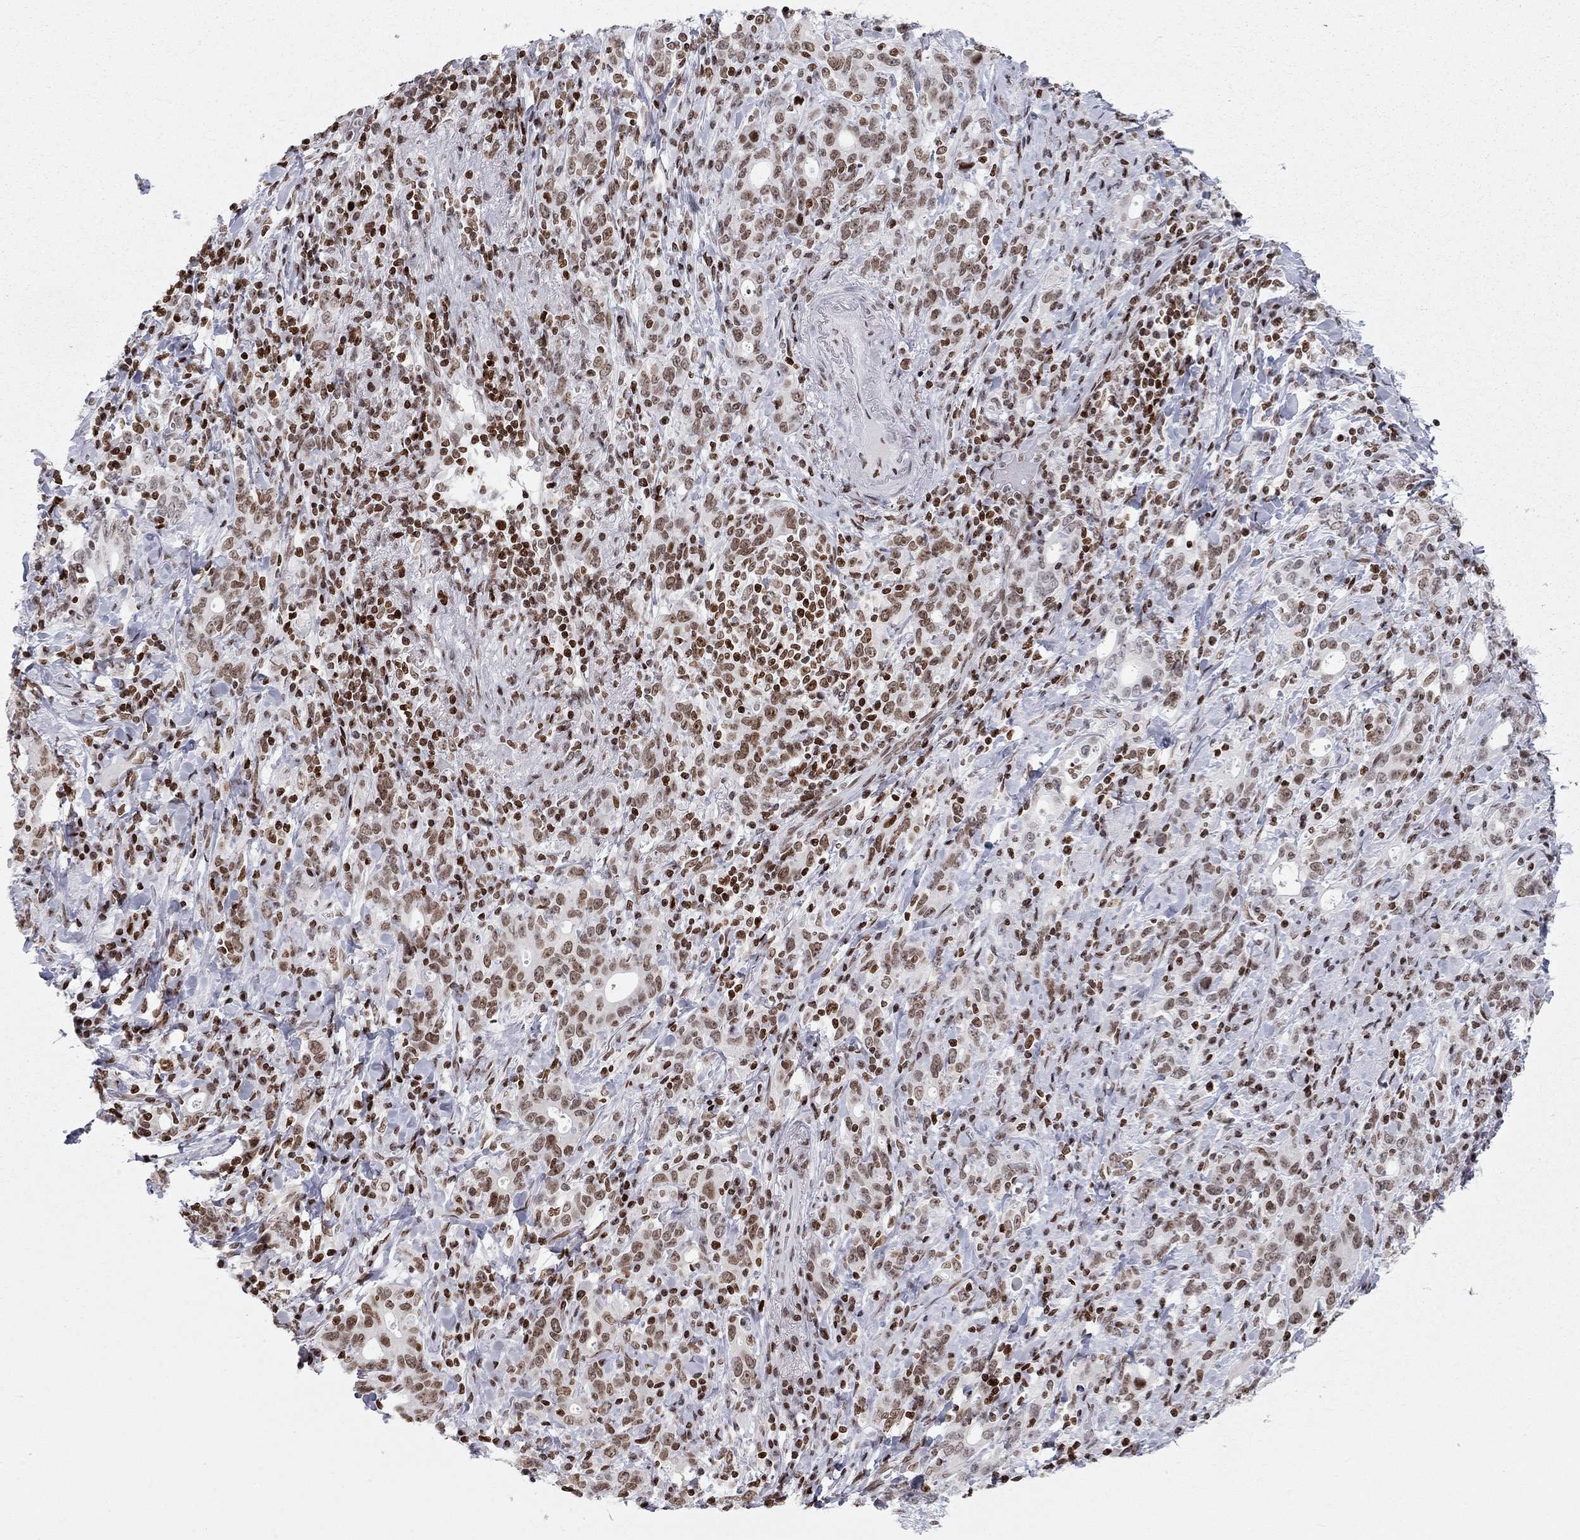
{"staining": {"intensity": "moderate", "quantity": ">75%", "location": "nuclear"}, "tissue": "stomach cancer", "cell_type": "Tumor cells", "image_type": "cancer", "snomed": [{"axis": "morphology", "description": "Adenocarcinoma, NOS"}, {"axis": "topography", "description": "Stomach"}], "caption": "Immunohistochemistry of stomach cancer (adenocarcinoma) exhibits medium levels of moderate nuclear expression in about >75% of tumor cells.", "gene": "H2AX", "patient": {"sex": "male", "age": 79}}